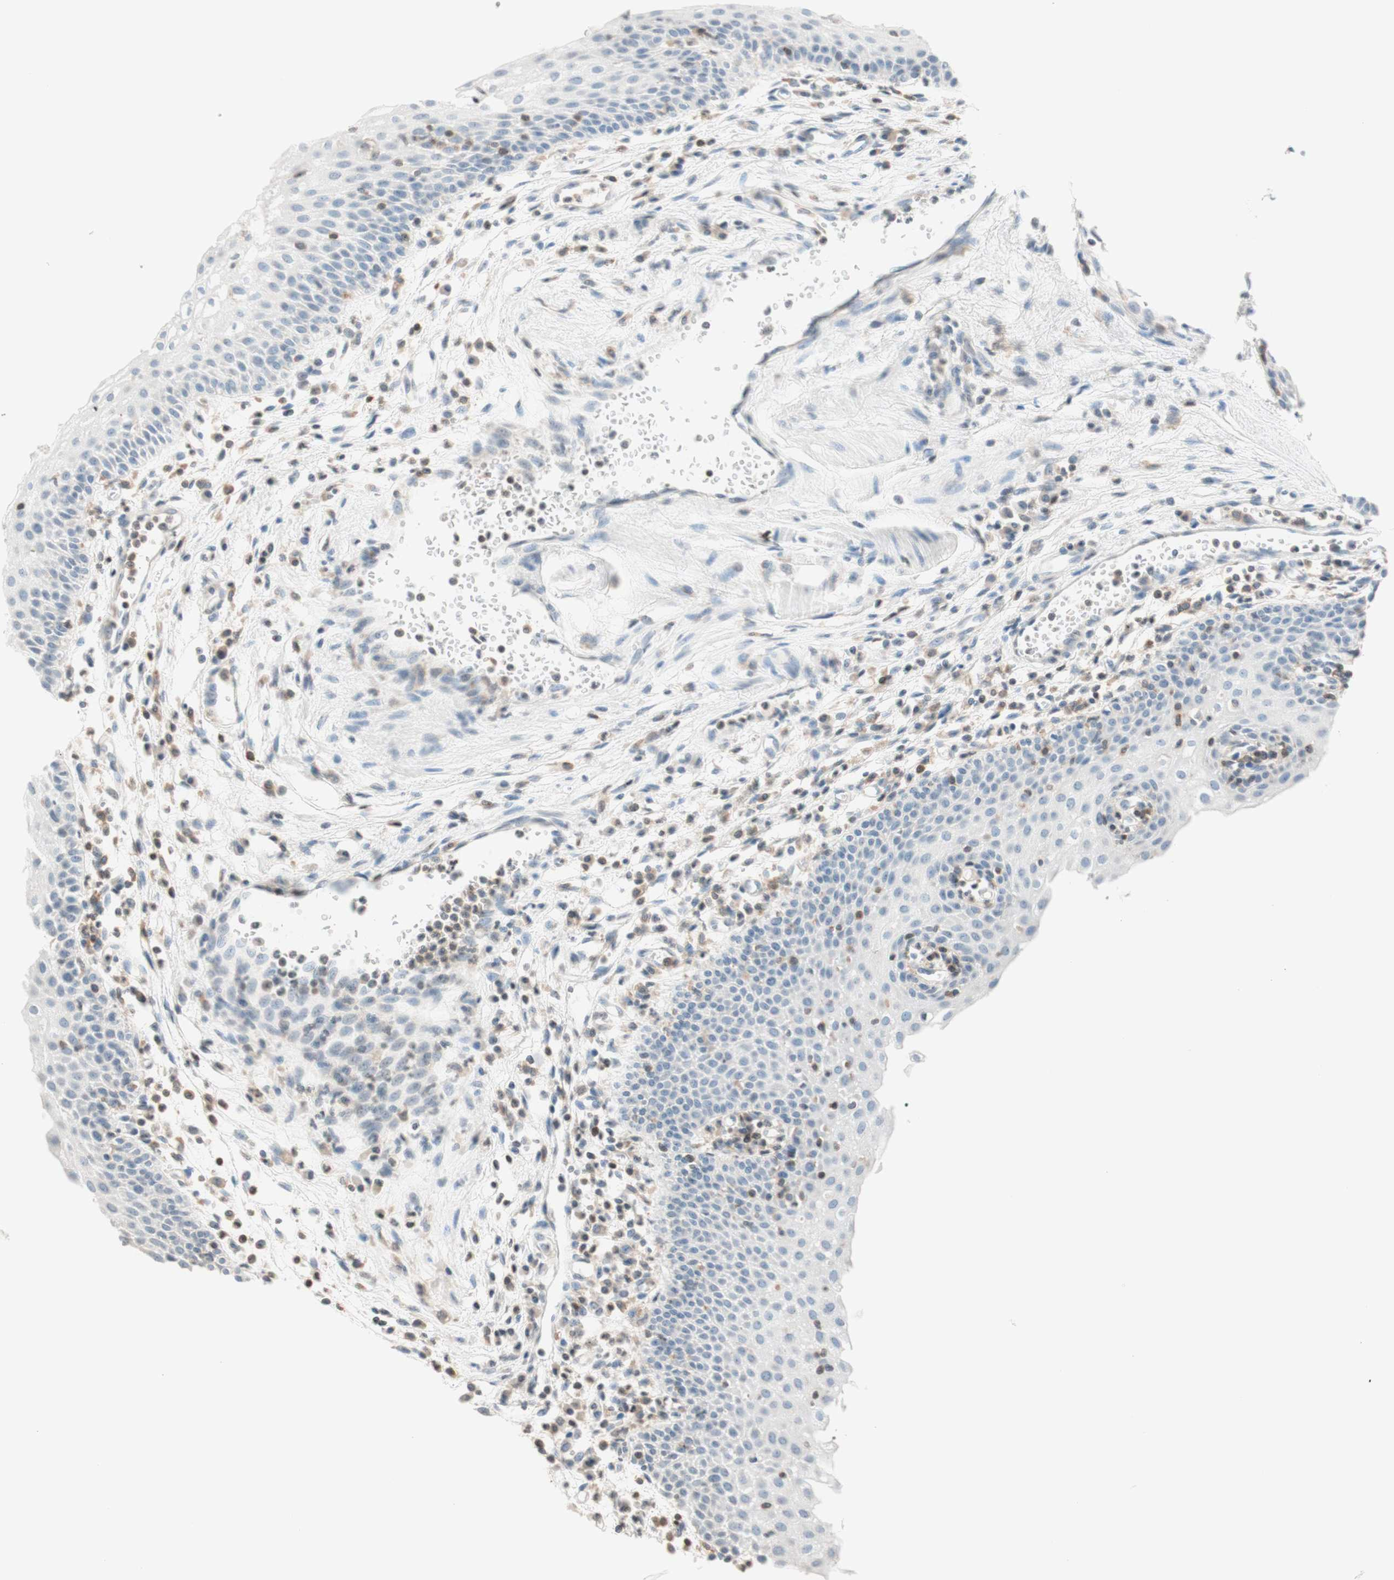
{"staining": {"intensity": "negative", "quantity": "none", "location": "none"}, "tissue": "urothelial cancer", "cell_type": "Tumor cells", "image_type": "cancer", "snomed": [{"axis": "morphology", "description": "Urothelial carcinoma, High grade"}, {"axis": "topography", "description": "Urinary bladder"}], "caption": "An immunohistochemistry histopathology image of urothelial carcinoma (high-grade) is shown. There is no staining in tumor cells of urothelial carcinoma (high-grade).", "gene": "WIPF1", "patient": {"sex": "female", "age": 85}}